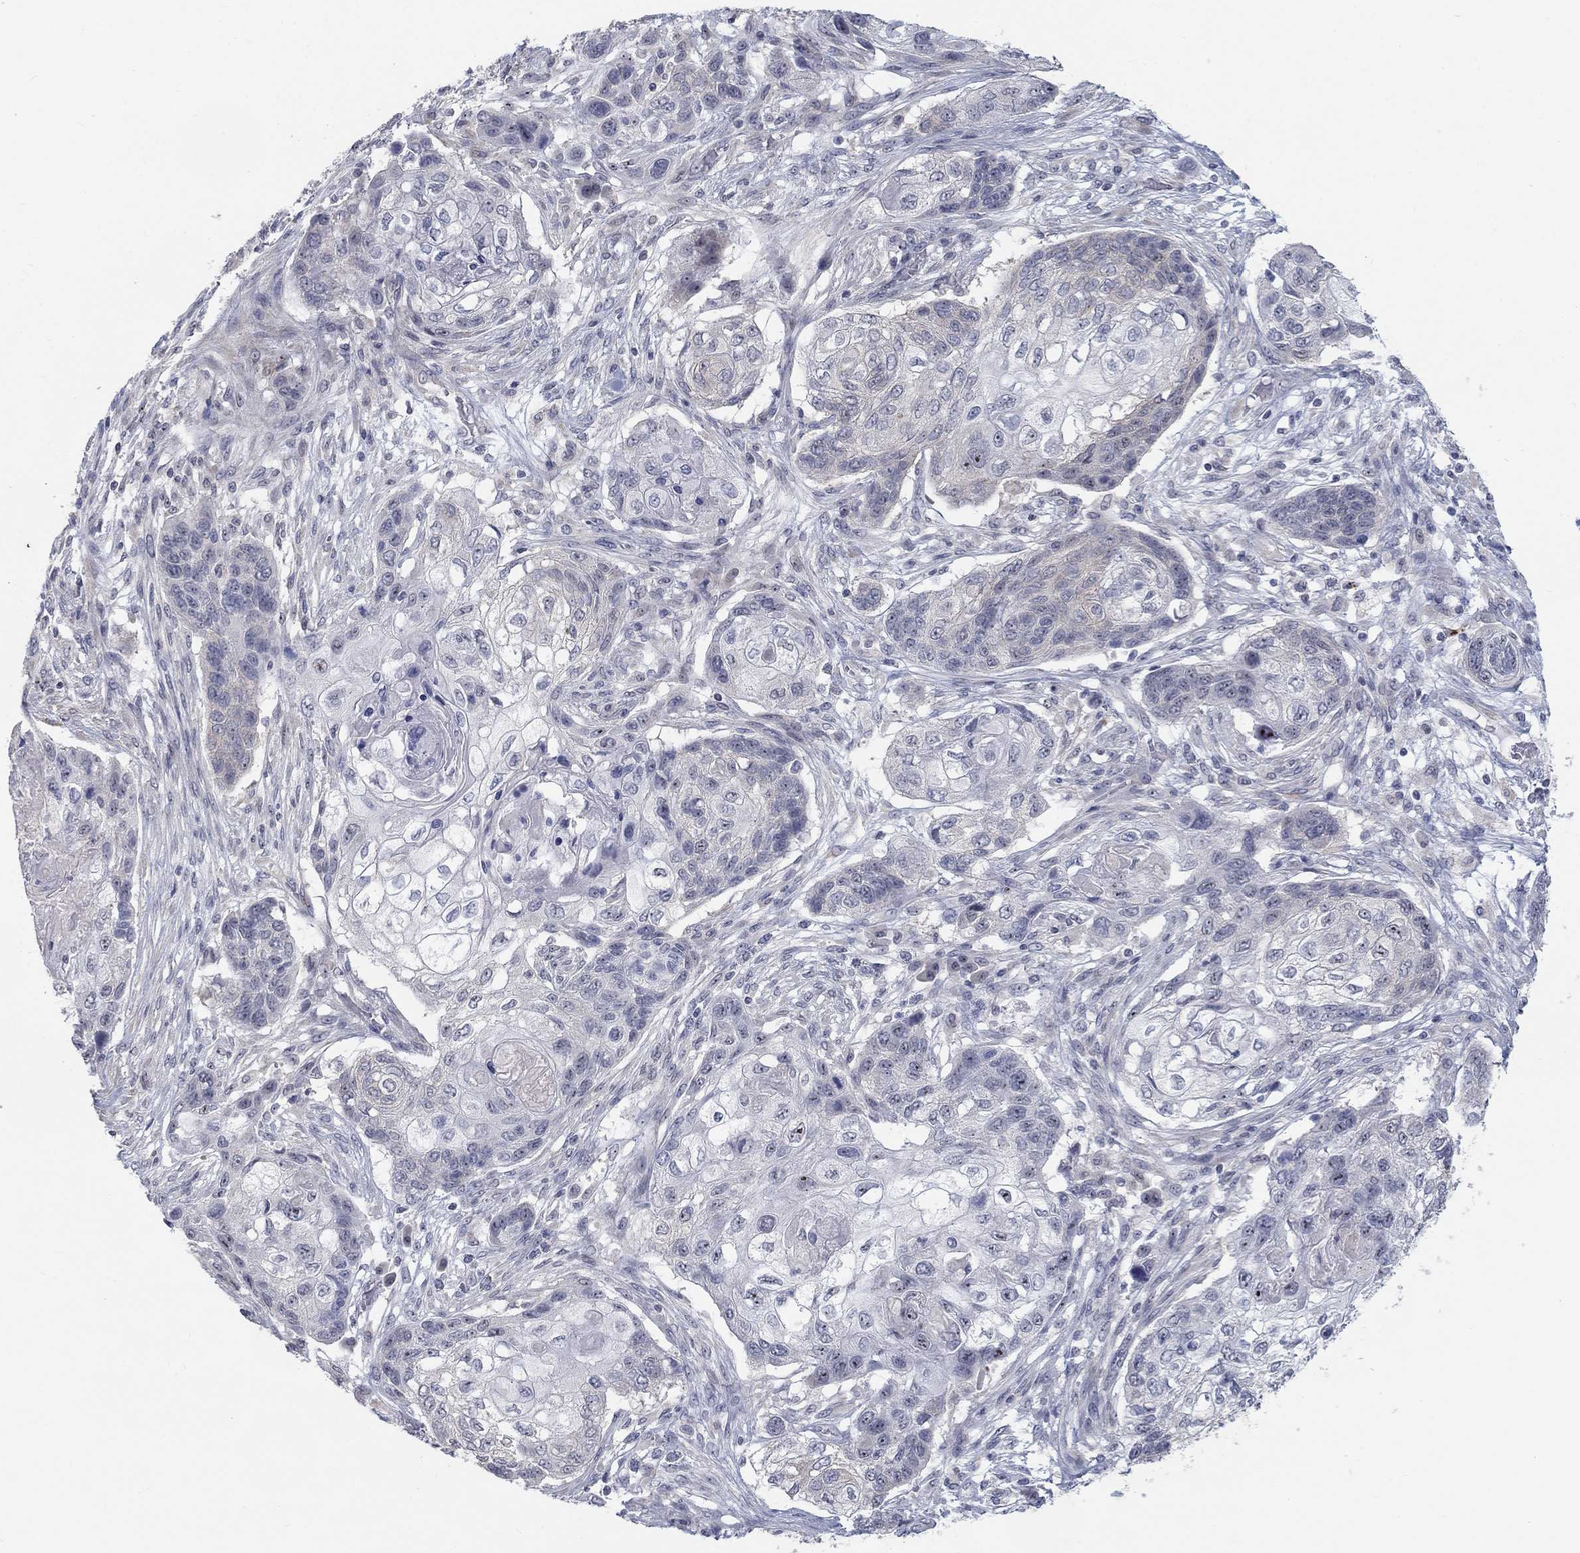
{"staining": {"intensity": "strong", "quantity": "<25%", "location": "nuclear"}, "tissue": "lung cancer", "cell_type": "Tumor cells", "image_type": "cancer", "snomed": [{"axis": "morphology", "description": "Normal tissue, NOS"}, {"axis": "morphology", "description": "Squamous cell carcinoma, NOS"}, {"axis": "topography", "description": "Bronchus"}, {"axis": "topography", "description": "Lung"}], "caption": "Immunohistochemical staining of human lung cancer (squamous cell carcinoma) exhibits strong nuclear protein expression in approximately <25% of tumor cells.", "gene": "MTSS2", "patient": {"sex": "male", "age": 69}}